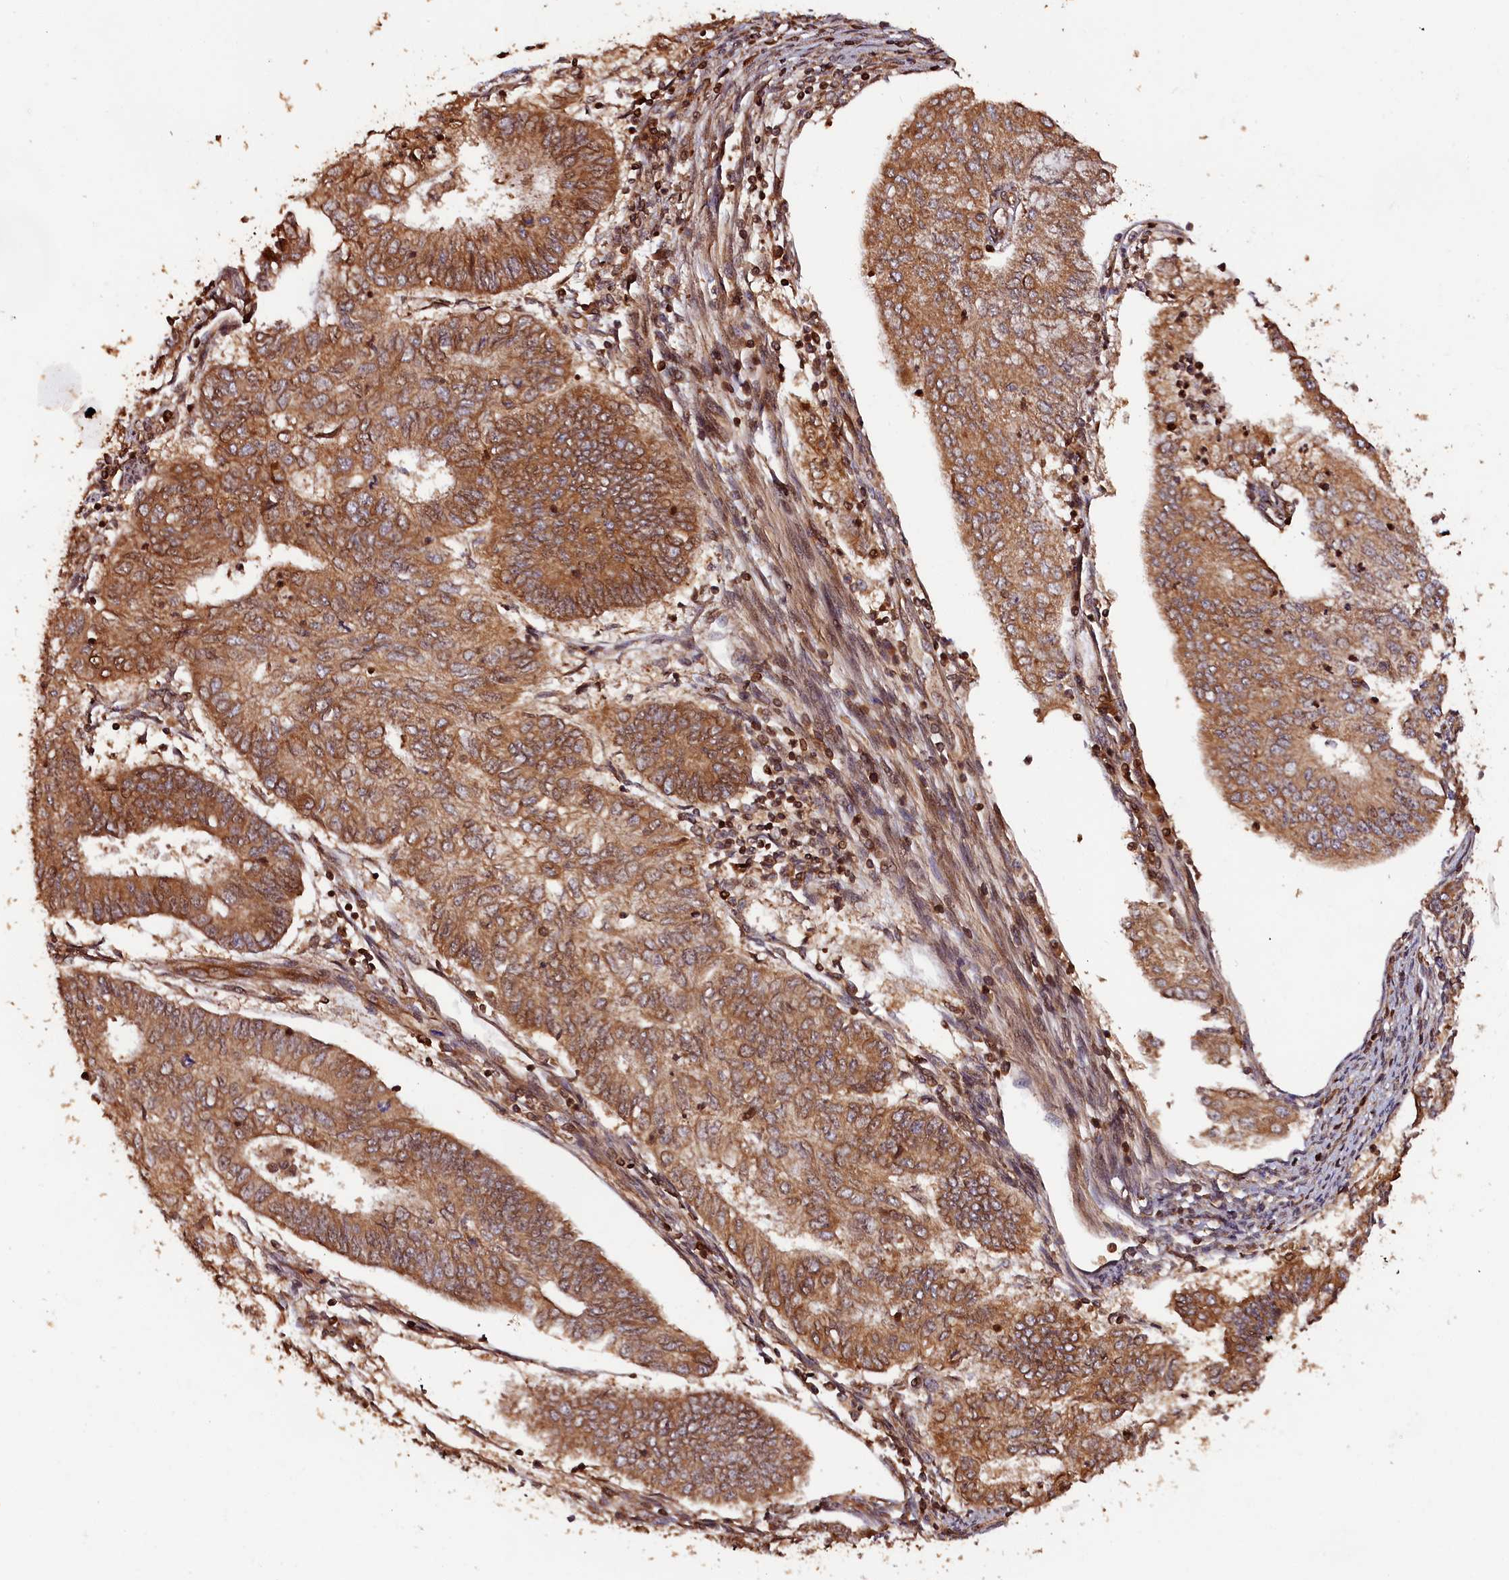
{"staining": {"intensity": "strong", "quantity": ">75%", "location": "cytoplasmic/membranous"}, "tissue": "endometrial cancer", "cell_type": "Tumor cells", "image_type": "cancer", "snomed": [{"axis": "morphology", "description": "Adenocarcinoma, NOS"}, {"axis": "topography", "description": "Endometrium"}], "caption": "This image demonstrates immunohistochemistry (IHC) staining of human endometrial cancer, with high strong cytoplasmic/membranous positivity in about >75% of tumor cells.", "gene": "HMOX2", "patient": {"sex": "female", "age": 68}}